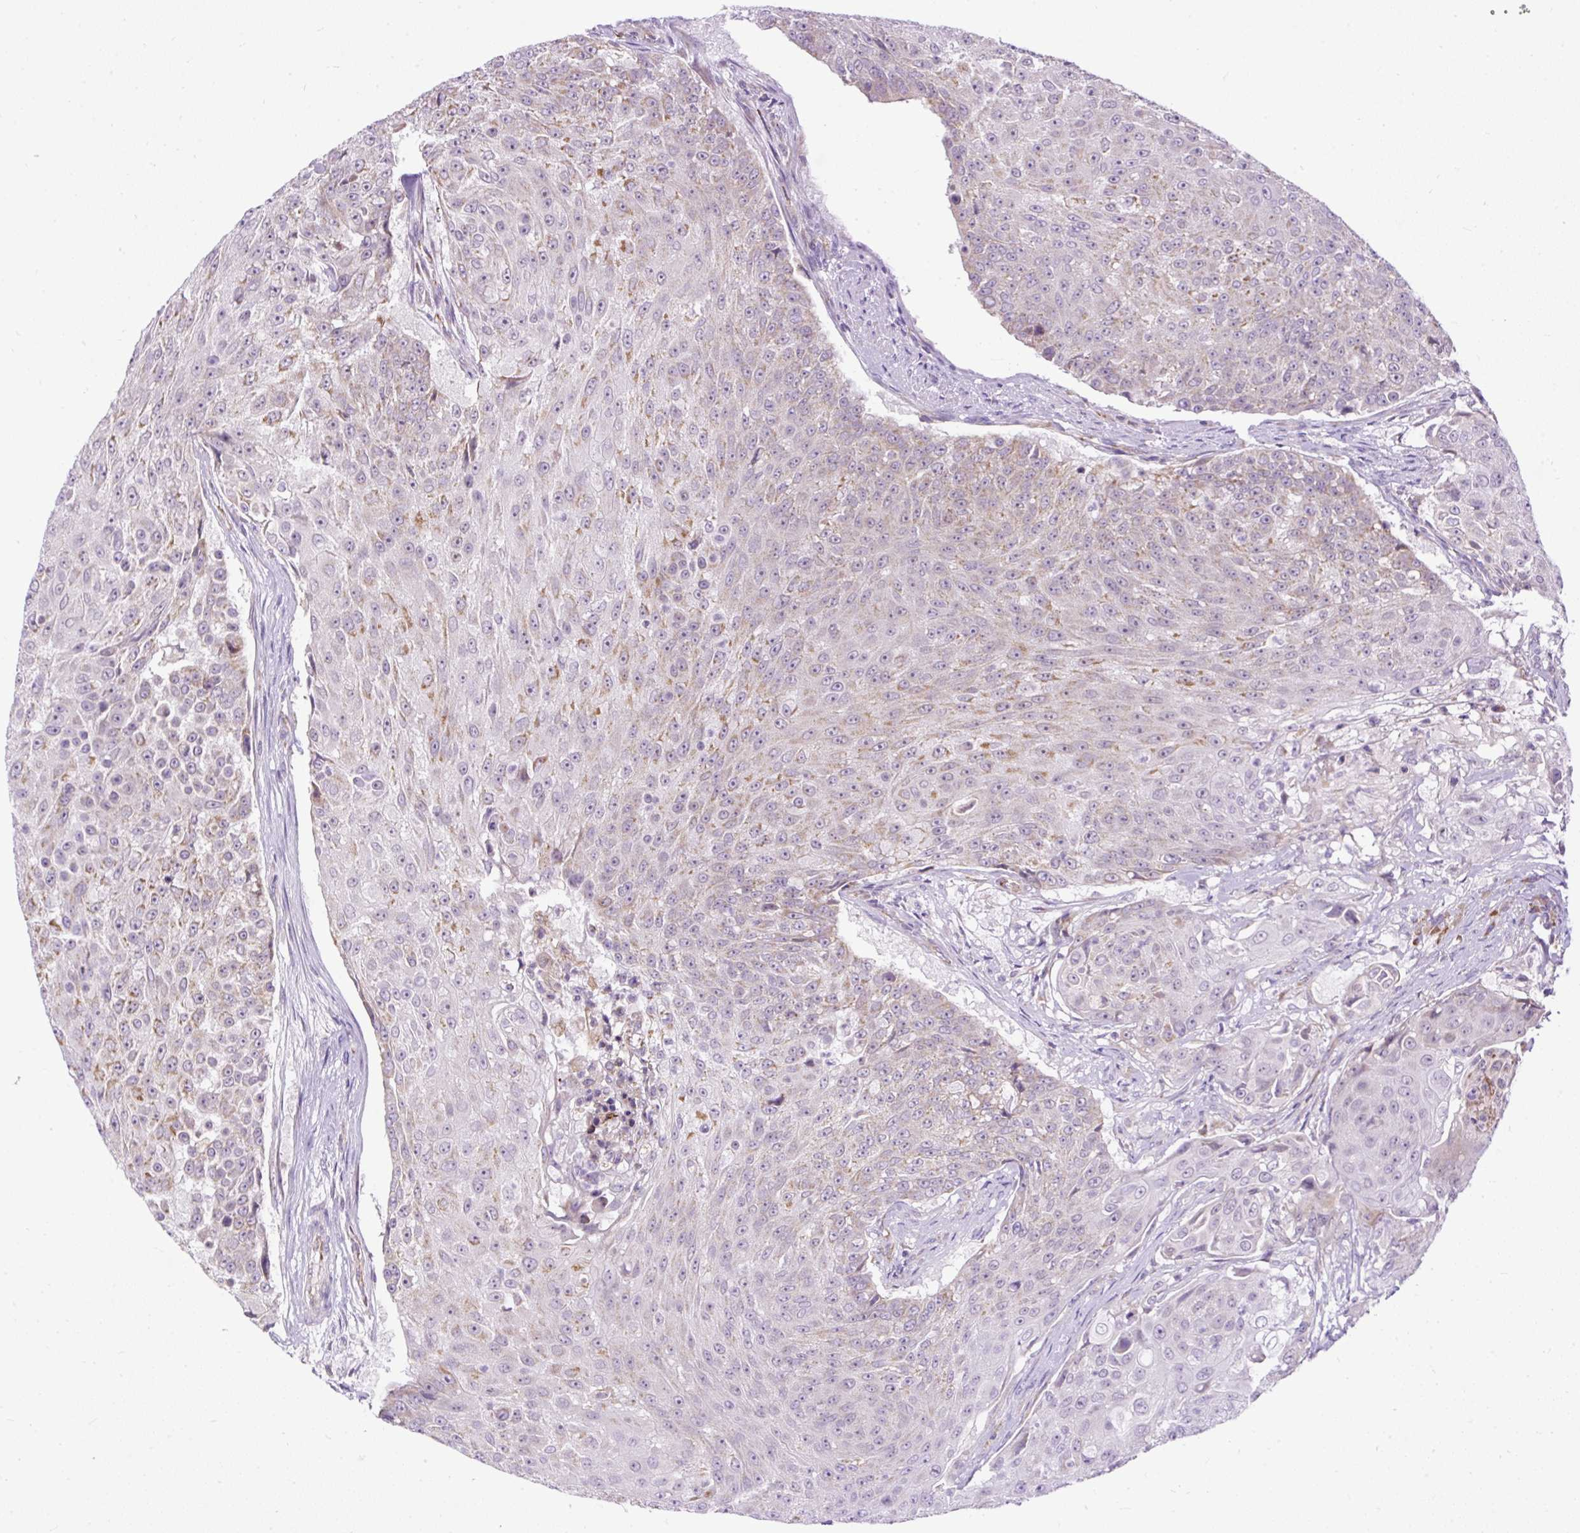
{"staining": {"intensity": "moderate", "quantity": "25%-75%", "location": "cytoplasmic/membranous"}, "tissue": "urothelial cancer", "cell_type": "Tumor cells", "image_type": "cancer", "snomed": [{"axis": "morphology", "description": "Urothelial carcinoma, High grade"}, {"axis": "topography", "description": "Urinary bladder"}], "caption": "IHC histopathology image of human urothelial carcinoma (high-grade) stained for a protein (brown), which exhibits medium levels of moderate cytoplasmic/membranous staining in approximately 25%-75% of tumor cells.", "gene": "FMC1", "patient": {"sex": "female", "age": 63}}